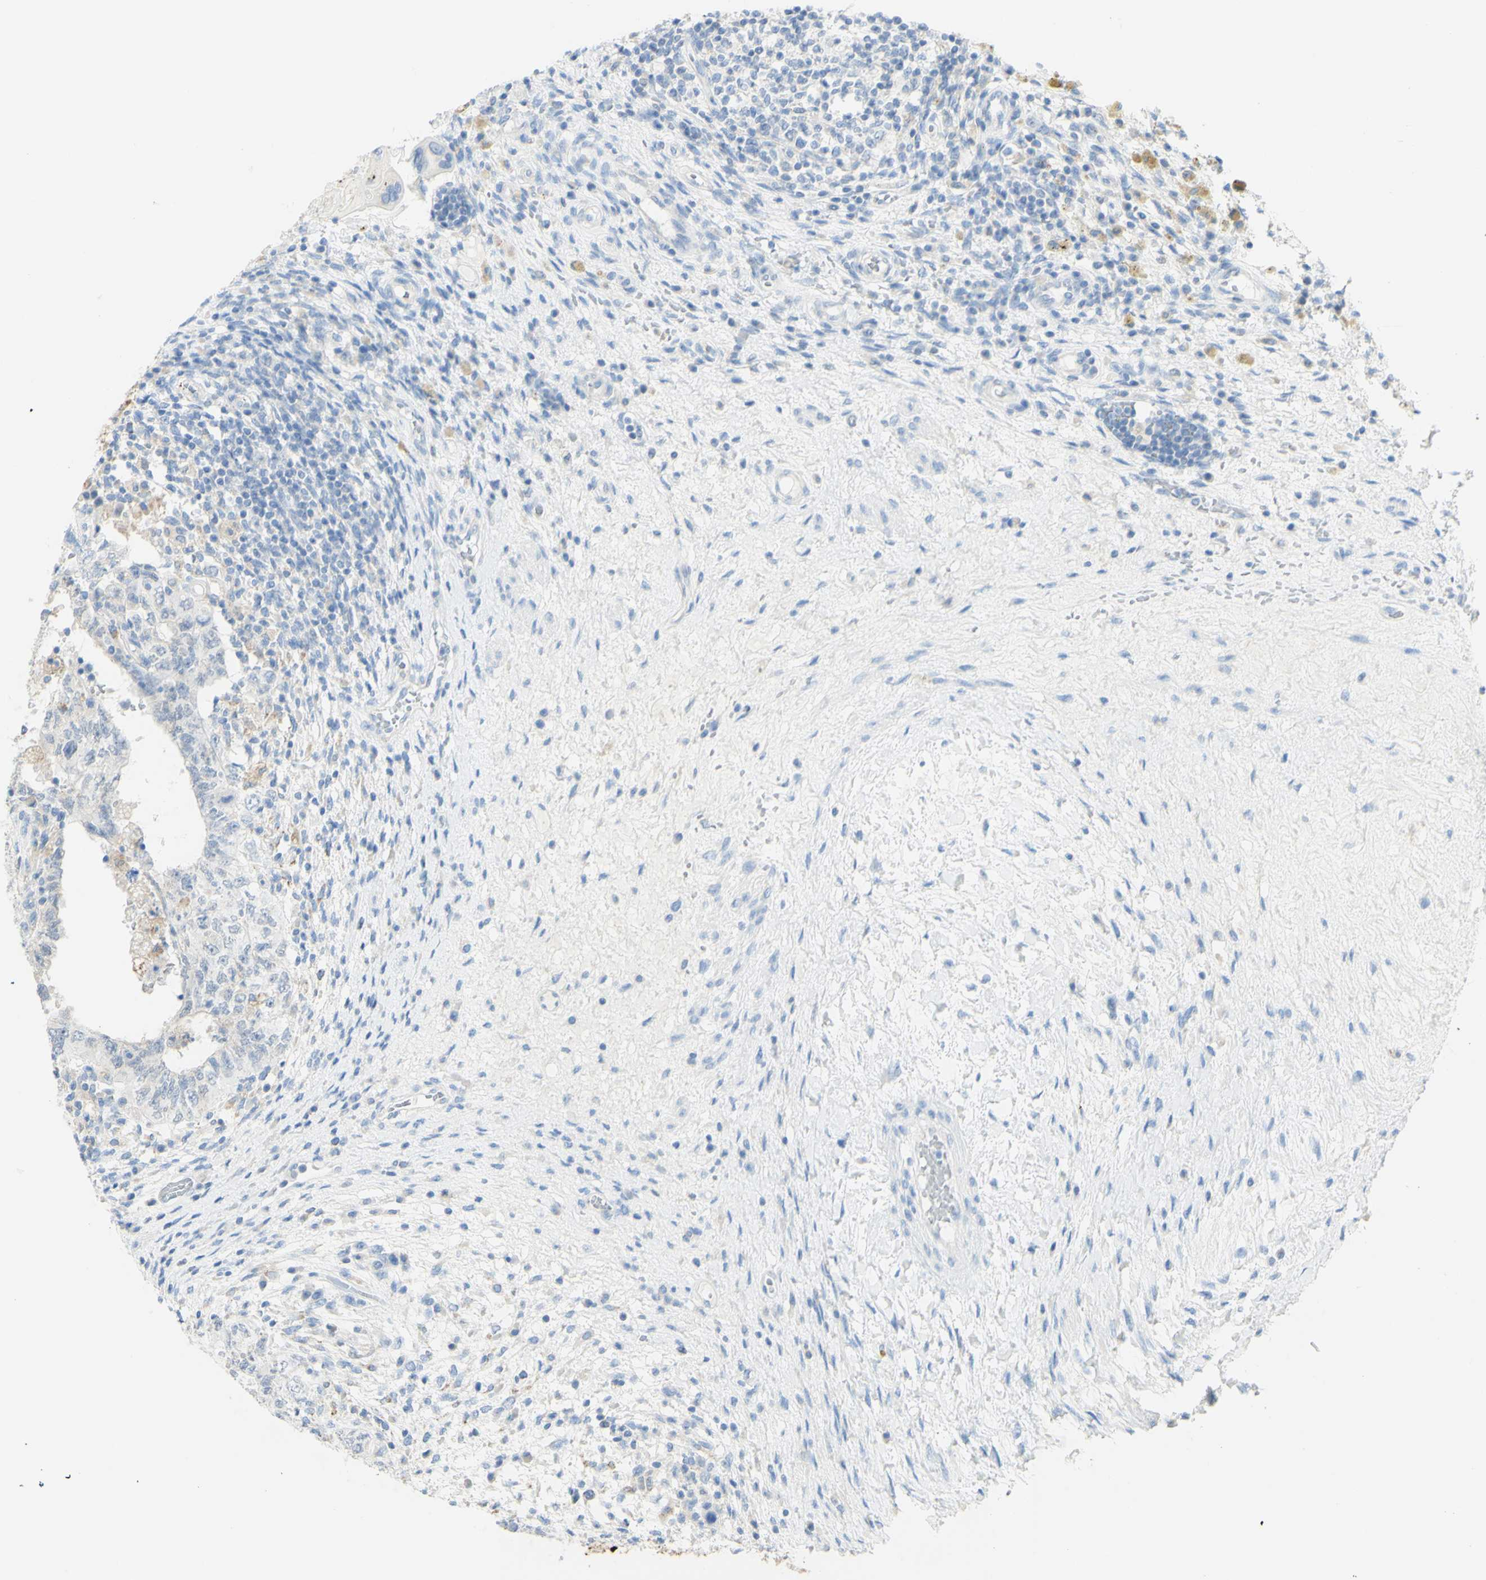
{"staining": {"intensity": "weak", "quantity": "<25%", "location": "cytoplasmic/membranous"}, "tissue": "testis cancer", "cell_type": "Tumor cells", "image_type": "cancer", "snomed": [{"axis": "morphology", "description": "Carcinoma, Embryonal, NOS"}, {"axis": "topography", "description": "Testis"}], "caption": "The image exhibits no significant positivity in tumor cells of testis cancer.", "gene": "TSPAN1", "patient": {"sex": "male", "age": 26}}